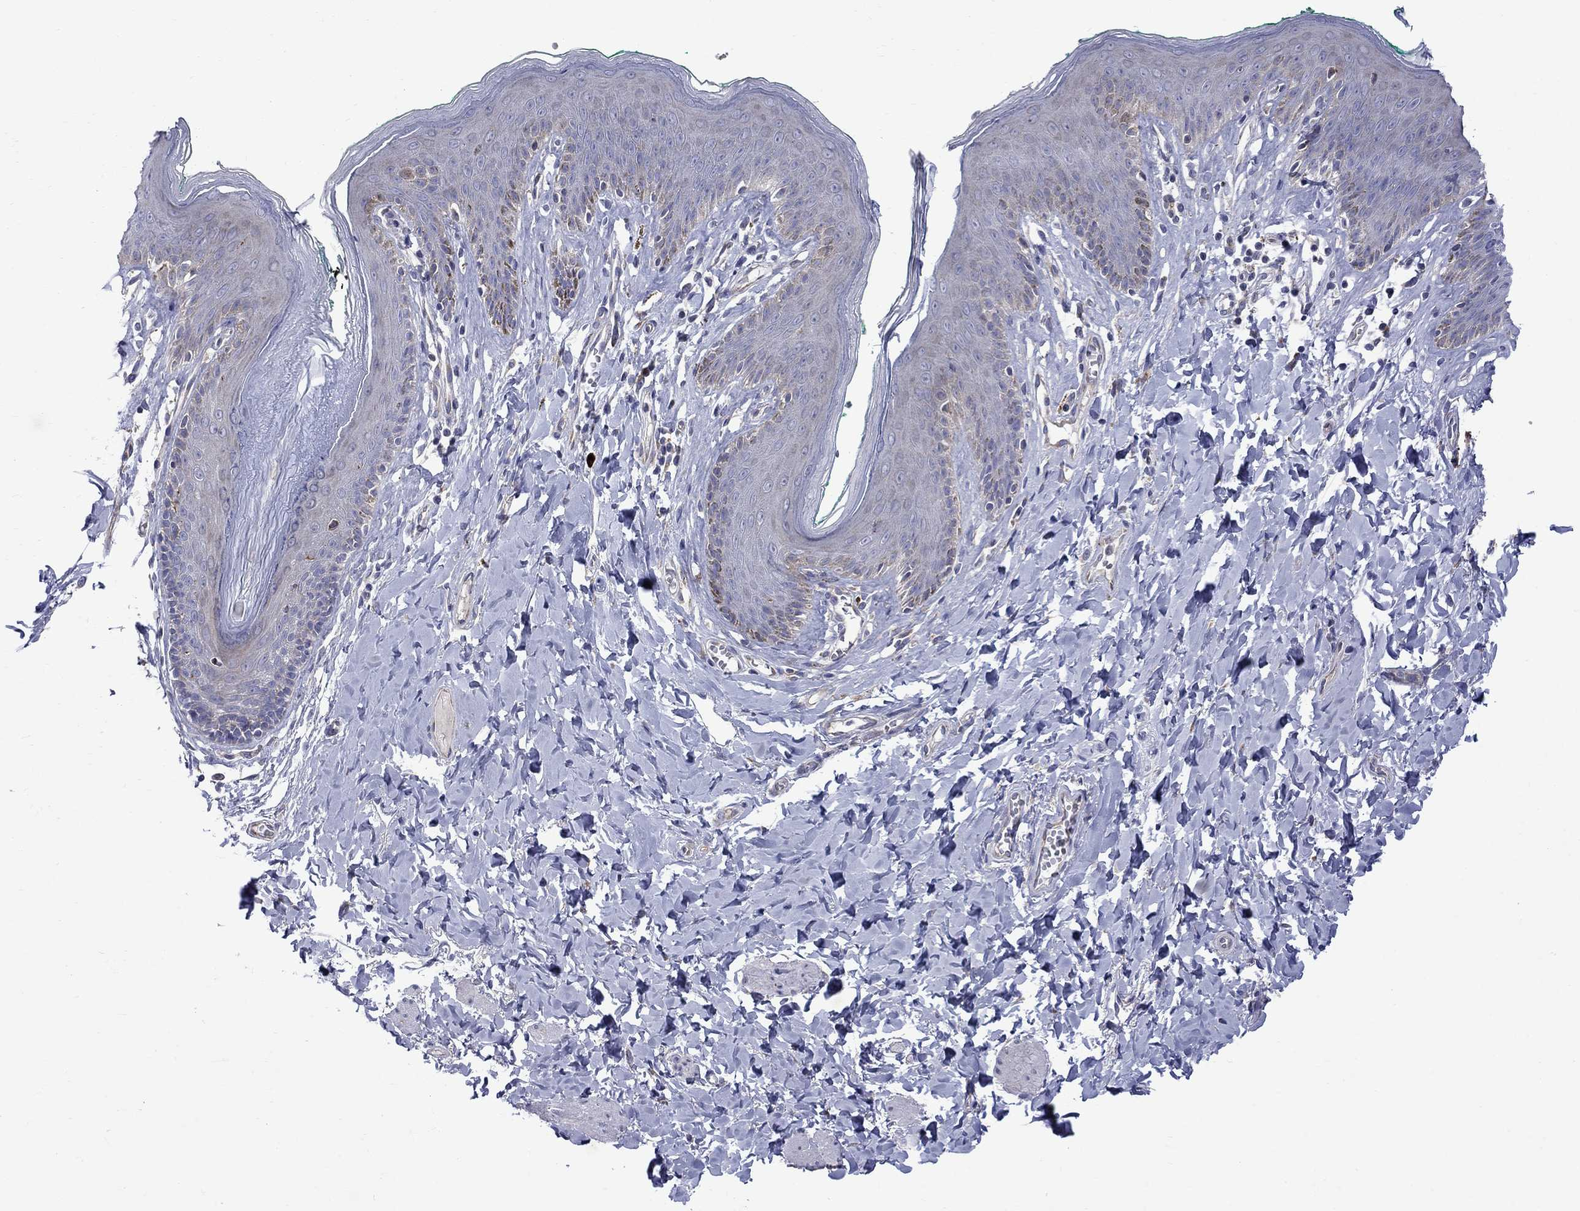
{"staining": {"intensity": "moderate", "quantity": "<25%", "location": "cytoplasmic/membranous"}, "tissue": "skin", "cell_type": "Epidermal cells", "image_type": "normal", "snomed": [{"axis": "morphology", "description": "Normal tissue, NOS"}, {"axis": "topography", "description": "Vulva"}], "caption": "DAB (3,3'-diaminobenzidine) immunohistochemical staining of normal skin shows moderate cytoplasmic/membranous protein positivity in about <25% of epidermal cells.", "gene": "ASNS", "patient": {"sex": "female", "age": 66}}